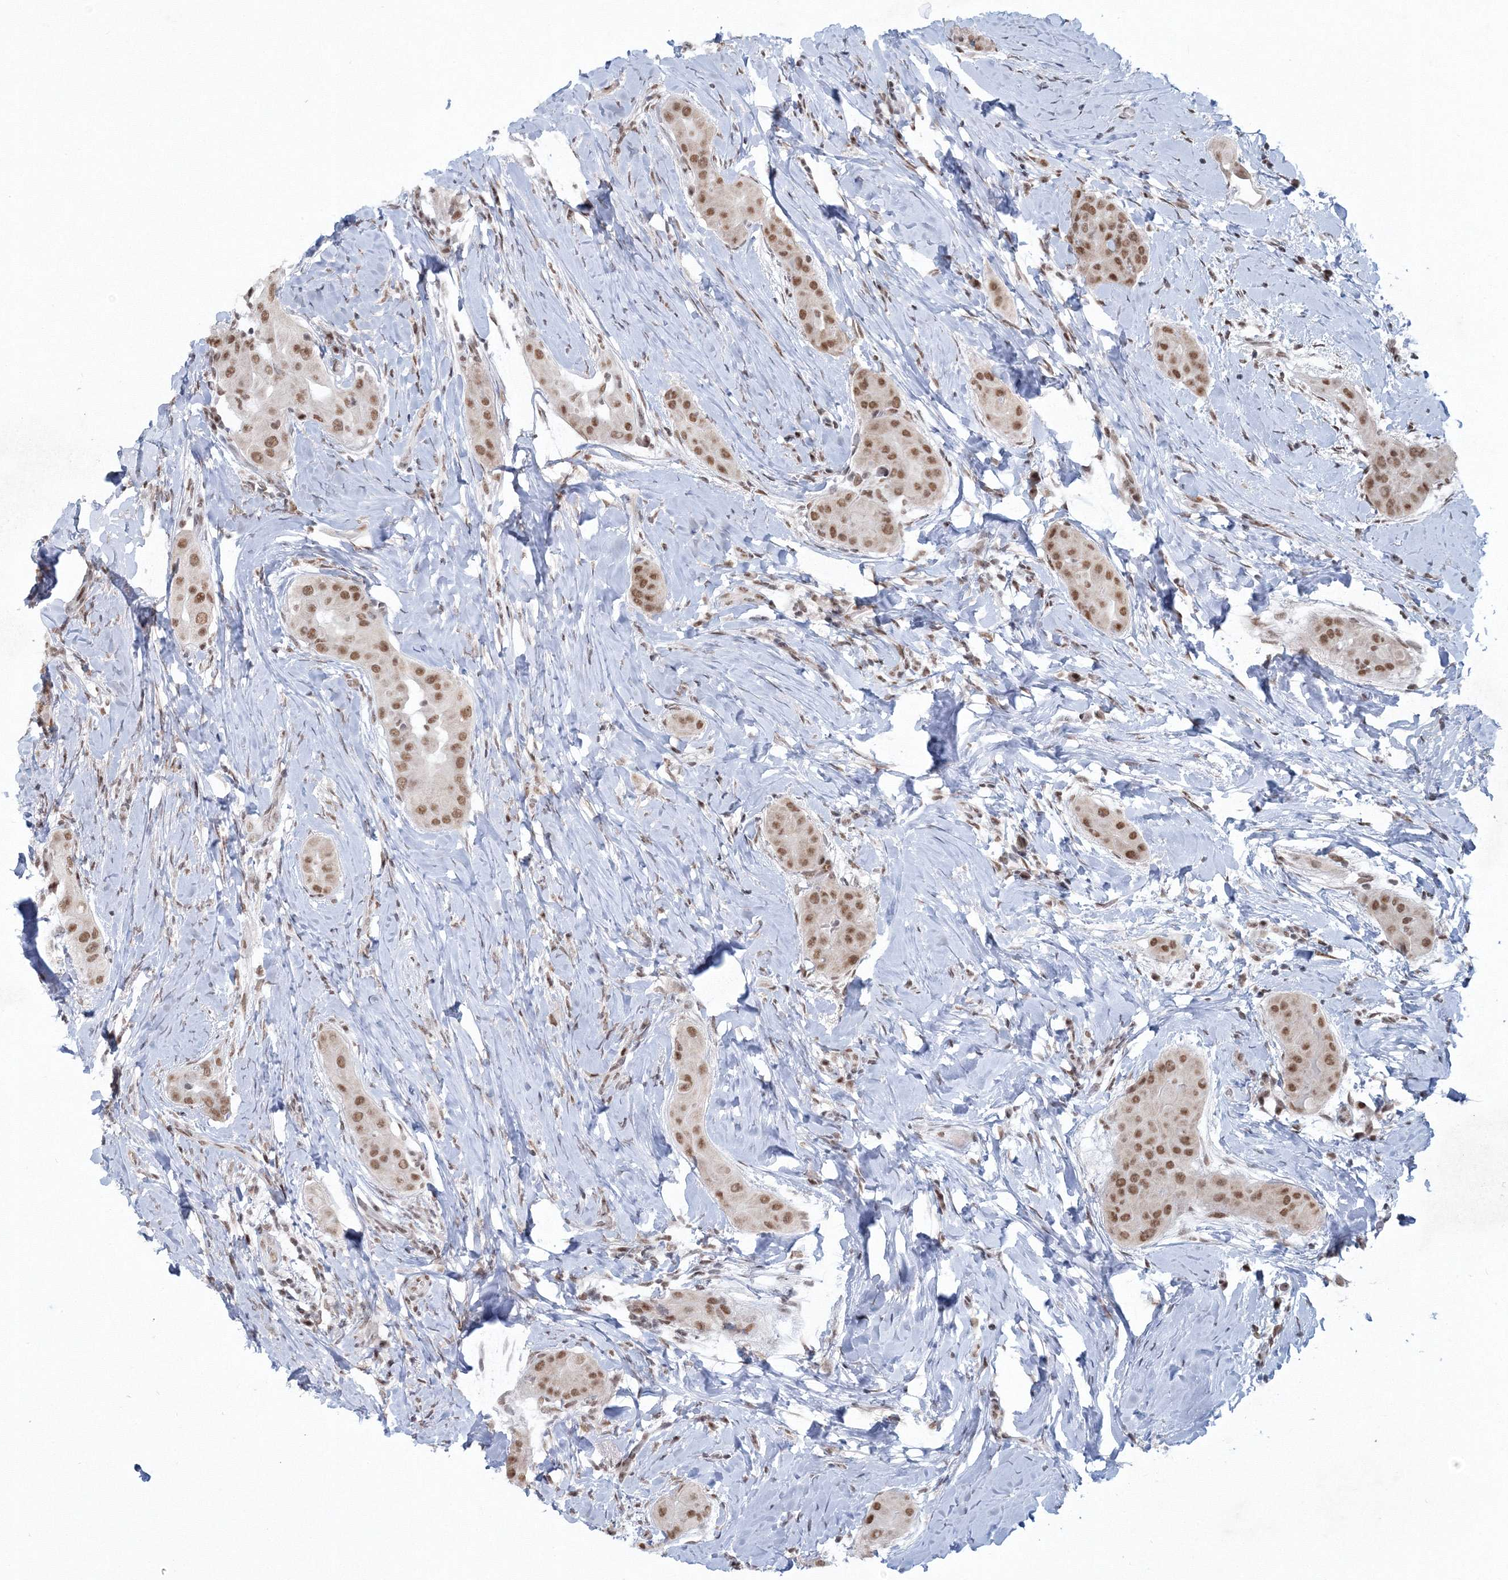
{"staining": {"intensity": "moderate", "quantity": ">75%", "location": "nuclear"}, "tissue": "thyroid cancer", "cell_type": "Tumor cells", "image_type": "cancer", "snomed": [{"axis": "morphology", "description": "Papillary adenocarcinoma, NOS"}, {"axis": "topography", "description": "Thyroid gland"}], "caption": "Human thyroid papillary adenocarcinoma stained with a protein marker displays moderate staining in tumor cells.", "gene": "C3orf33", "patient": {"sex": "male", "age": 33}}